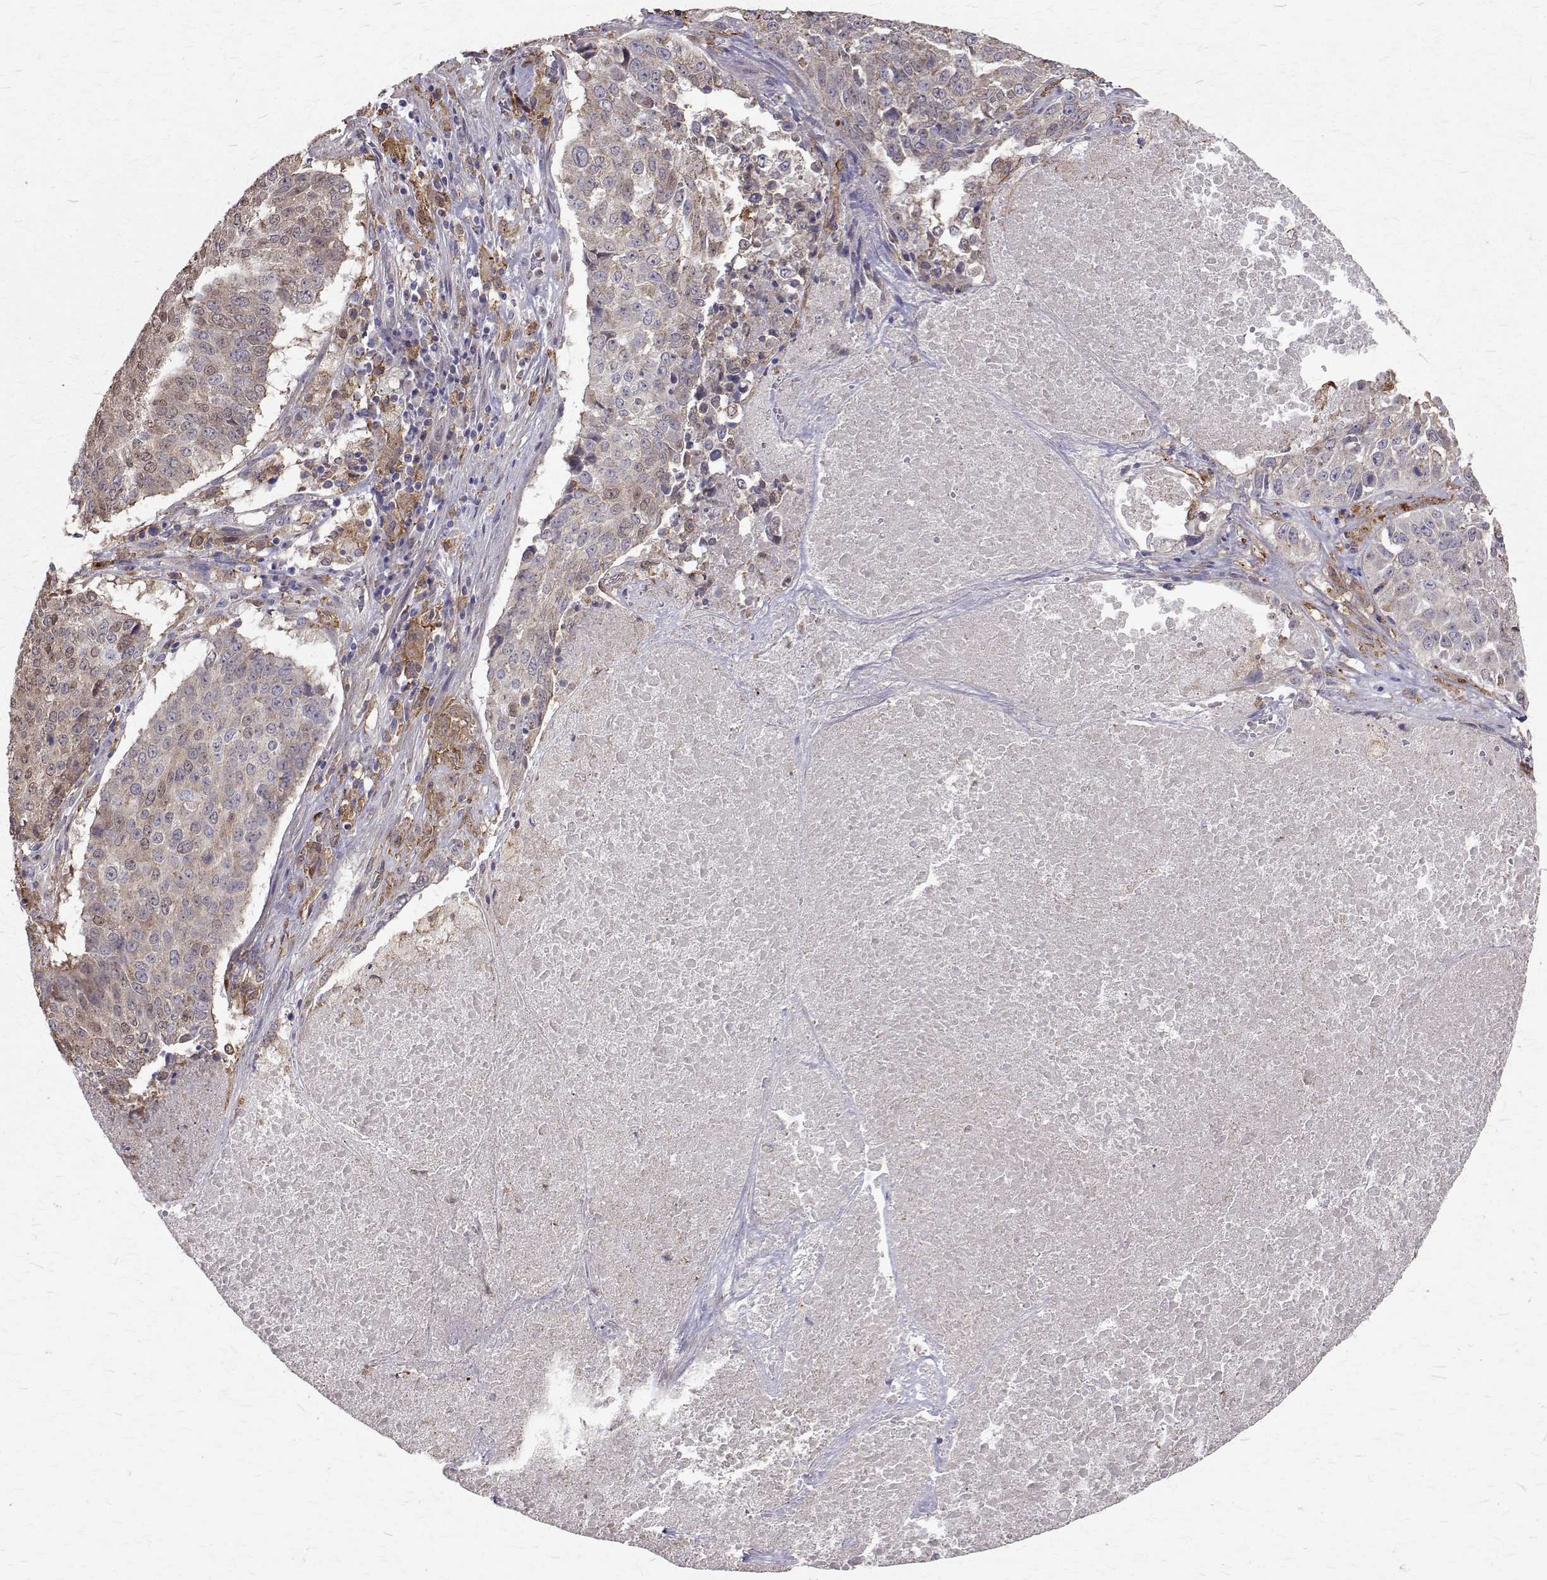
{"staining": {"intensity": "weak", "quantity": "25%-75%", "location": "cytoplasmic/membranous,nuclear"}, "tissue": "lung cancer", "cell_type": "Tumor cells", "image_type": "cancer", "snomed": [{"axis": "morphology", "description": "Normal tissue, NOS"}, {"axis": "morphology", "description": "Squamous cell carcinoma, NOS"}, {"axis": "topography", "description": "Bronchus"}, {"axis": "topography", "description": "Lung"}], "caption": "A brown stain labels weak cytoplasmic/membranous and nuclear positivity of a protein in human lung squamous cell carcinoma tumor cells.", "gene": "CCDC89", "patient": {"sex": "male", "age": 64}}